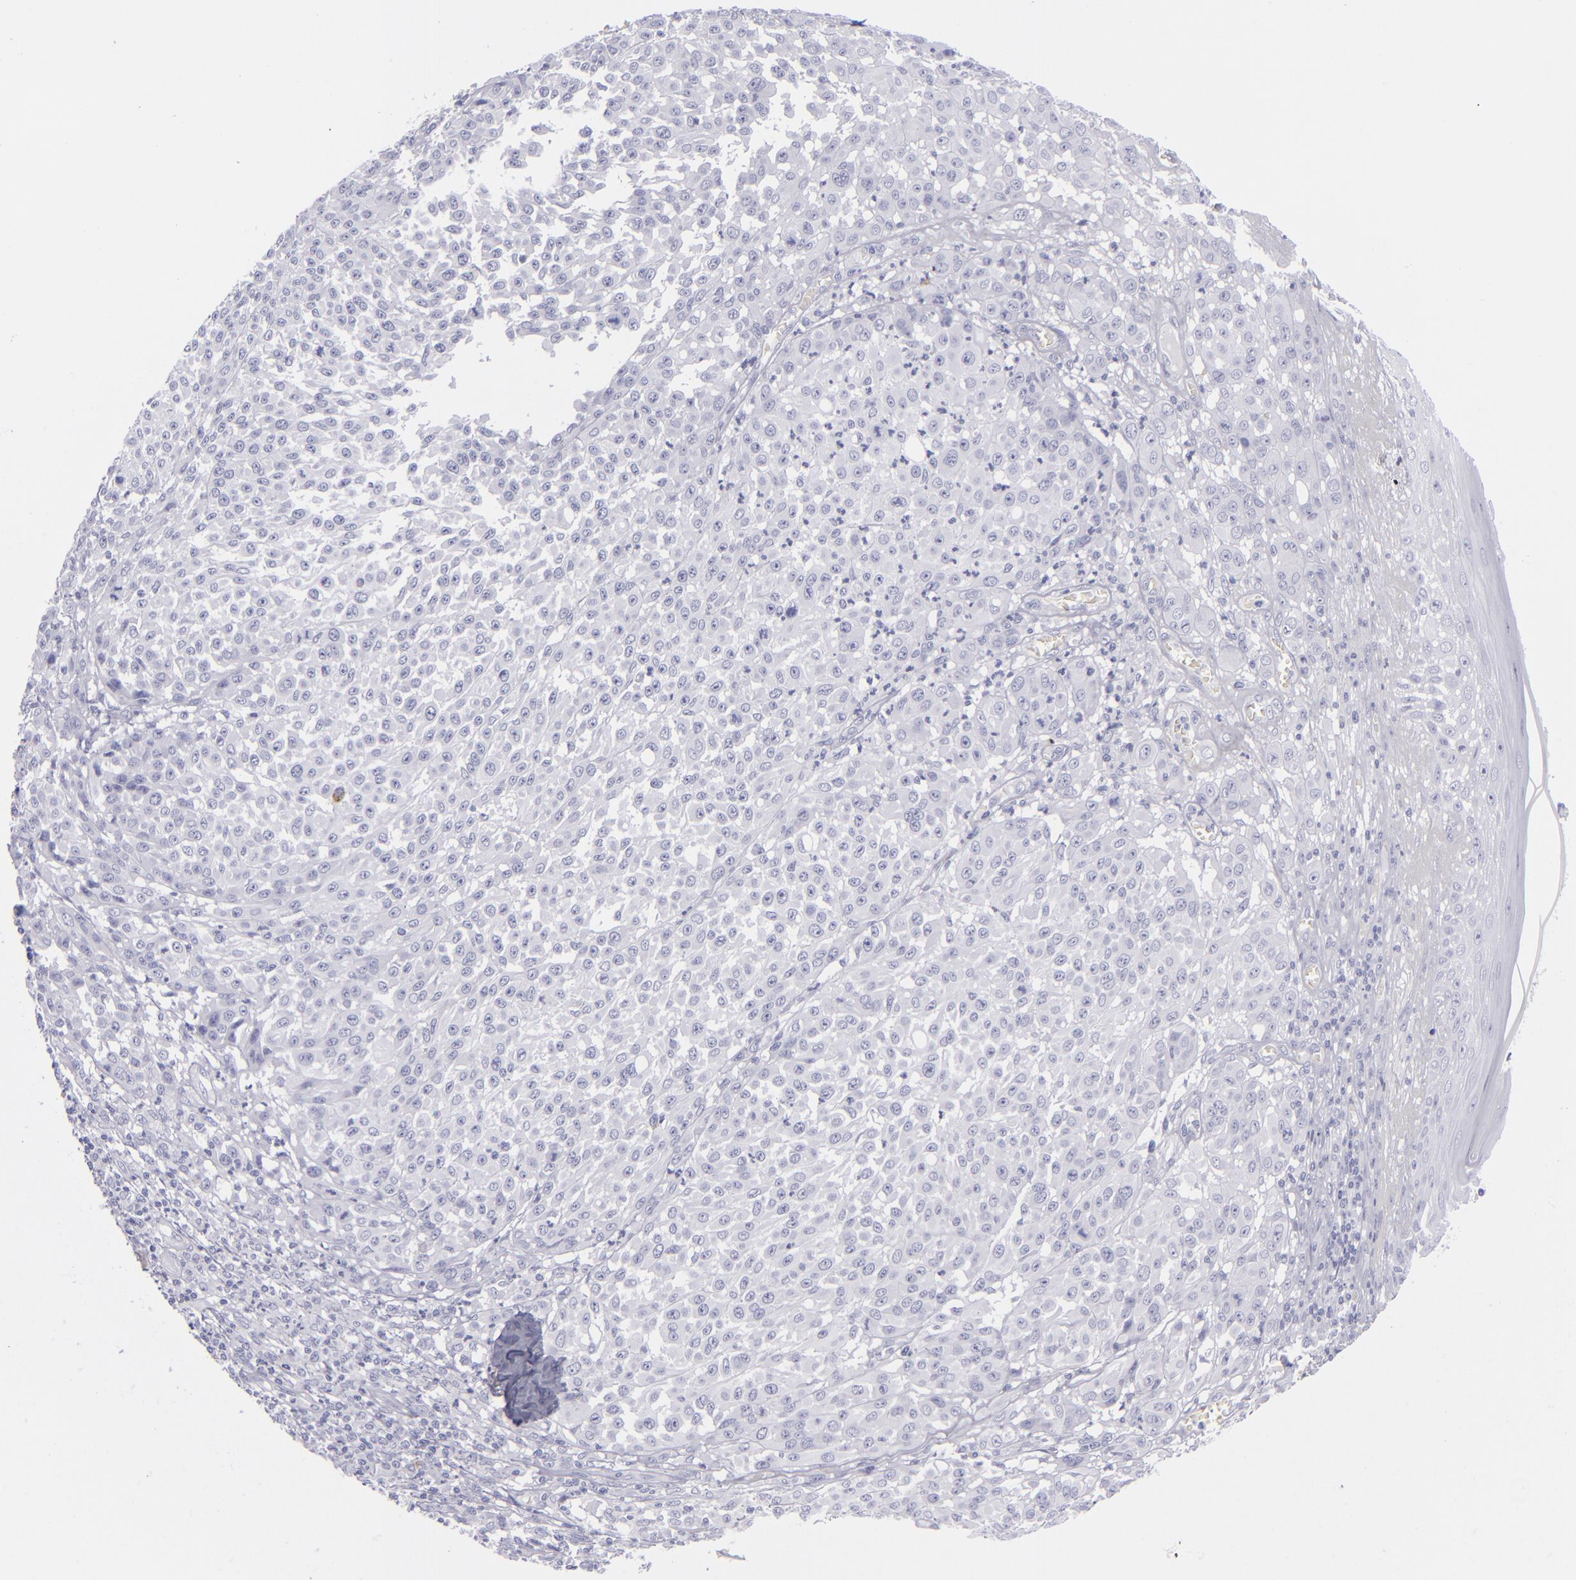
{"staining": {"intensity": "negative", "quantity": "none", "location": "none"}, "tissue": "melanoma", "cell_type": "Tumor cells", "image_type": "cancer", "snomed": [{"axis": "morphology", "description": "Malignant melanoma, NOS"}, {"axis": "topography", "description": "Skin"}], "caption": "Malignant melanoma stained for a protein using immunohistochemistry demonstrates no expression tumor cells.", "gene": "CD22", "patient": {"sex": "female", "age": 49}}